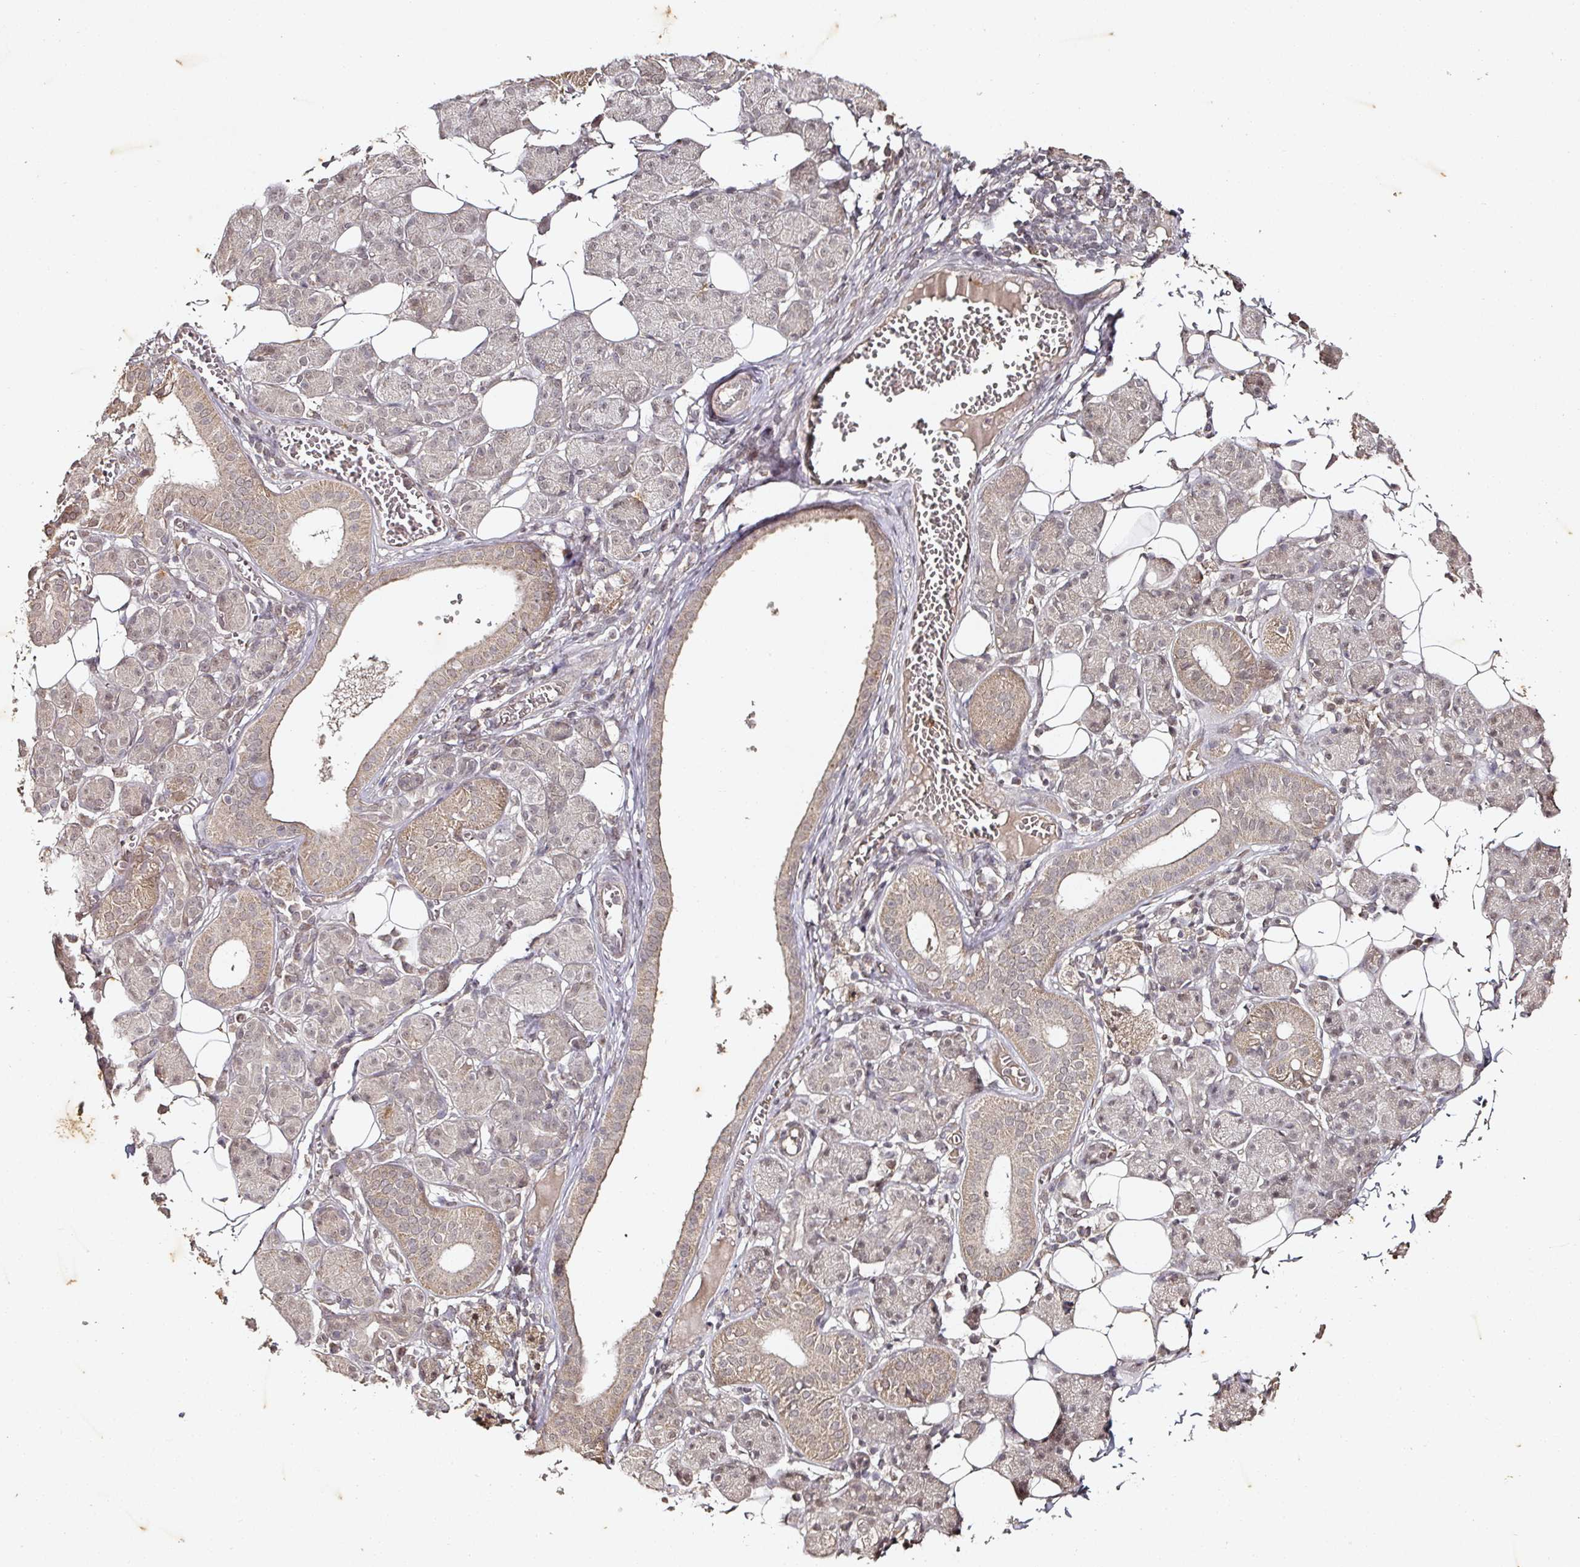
{"staining": {"intensity": "weak", "quantity": "25%-75%", "location": "cytoplasmic/membranous"}, "tissue": "salivary gland", "cell_type": "Glandular cells", "image_type": "normal", "snomed": [{"axis": "morphology", "description": "Normal tissue, NOS"}, {"axis": "topography", "description": "Salivary gland"}], "caption": "Immunohistochemistry (IHC) of benign salivary gland reveals low levels of weak cytoplasmic/membranous staining in about 25%-75% of glandular cells. The staining is performed using DAB brown chromogen to label protein expression. The nuclei are counter-stained blue using hematoxylin.", "gene": "CAPN5", "patient": {"sex": "female", "age": 33}}